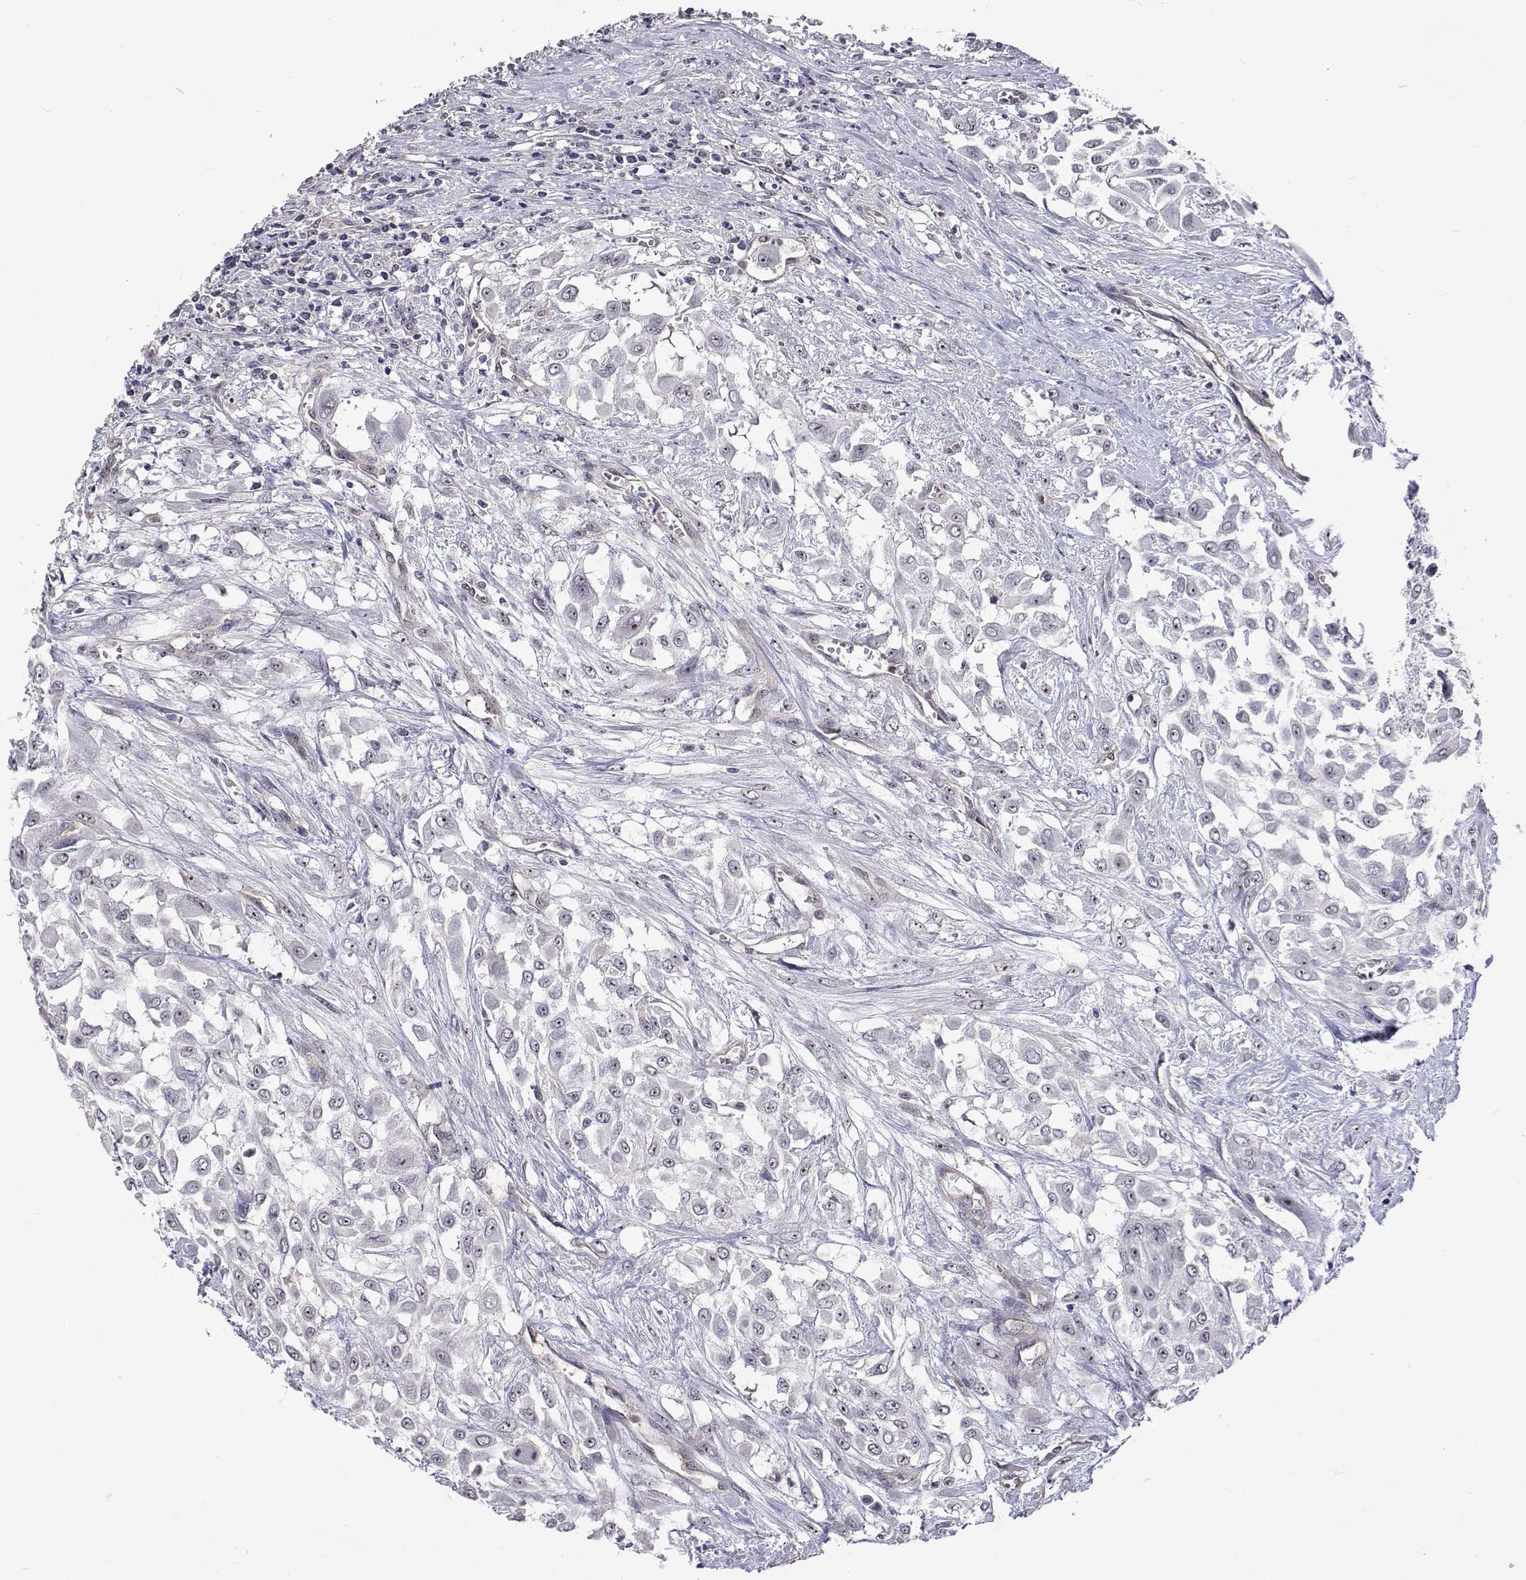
{"staining": {"intensity": "negative", "quantity": "none", "location": "none"}, "tissue": "urothelial cancer", "cell_type": "Tumor cells", "image_type": "cancer", "snomed": [{"axis": "morphology", "description": "Urothelial carcinoma, High grade"}, {"axis": "topography", "description": "Urinary bladder"}], "caption": "High-grade urothelial carcinoma was stained to show a protein in brown. There is no significant expression in tumor cells. (DAB (3,3'-diaminobenzidine) immunohistochemistry, high magnification).", "gene": "NHP2", "patient": {"sex": "male", "age": 57}}